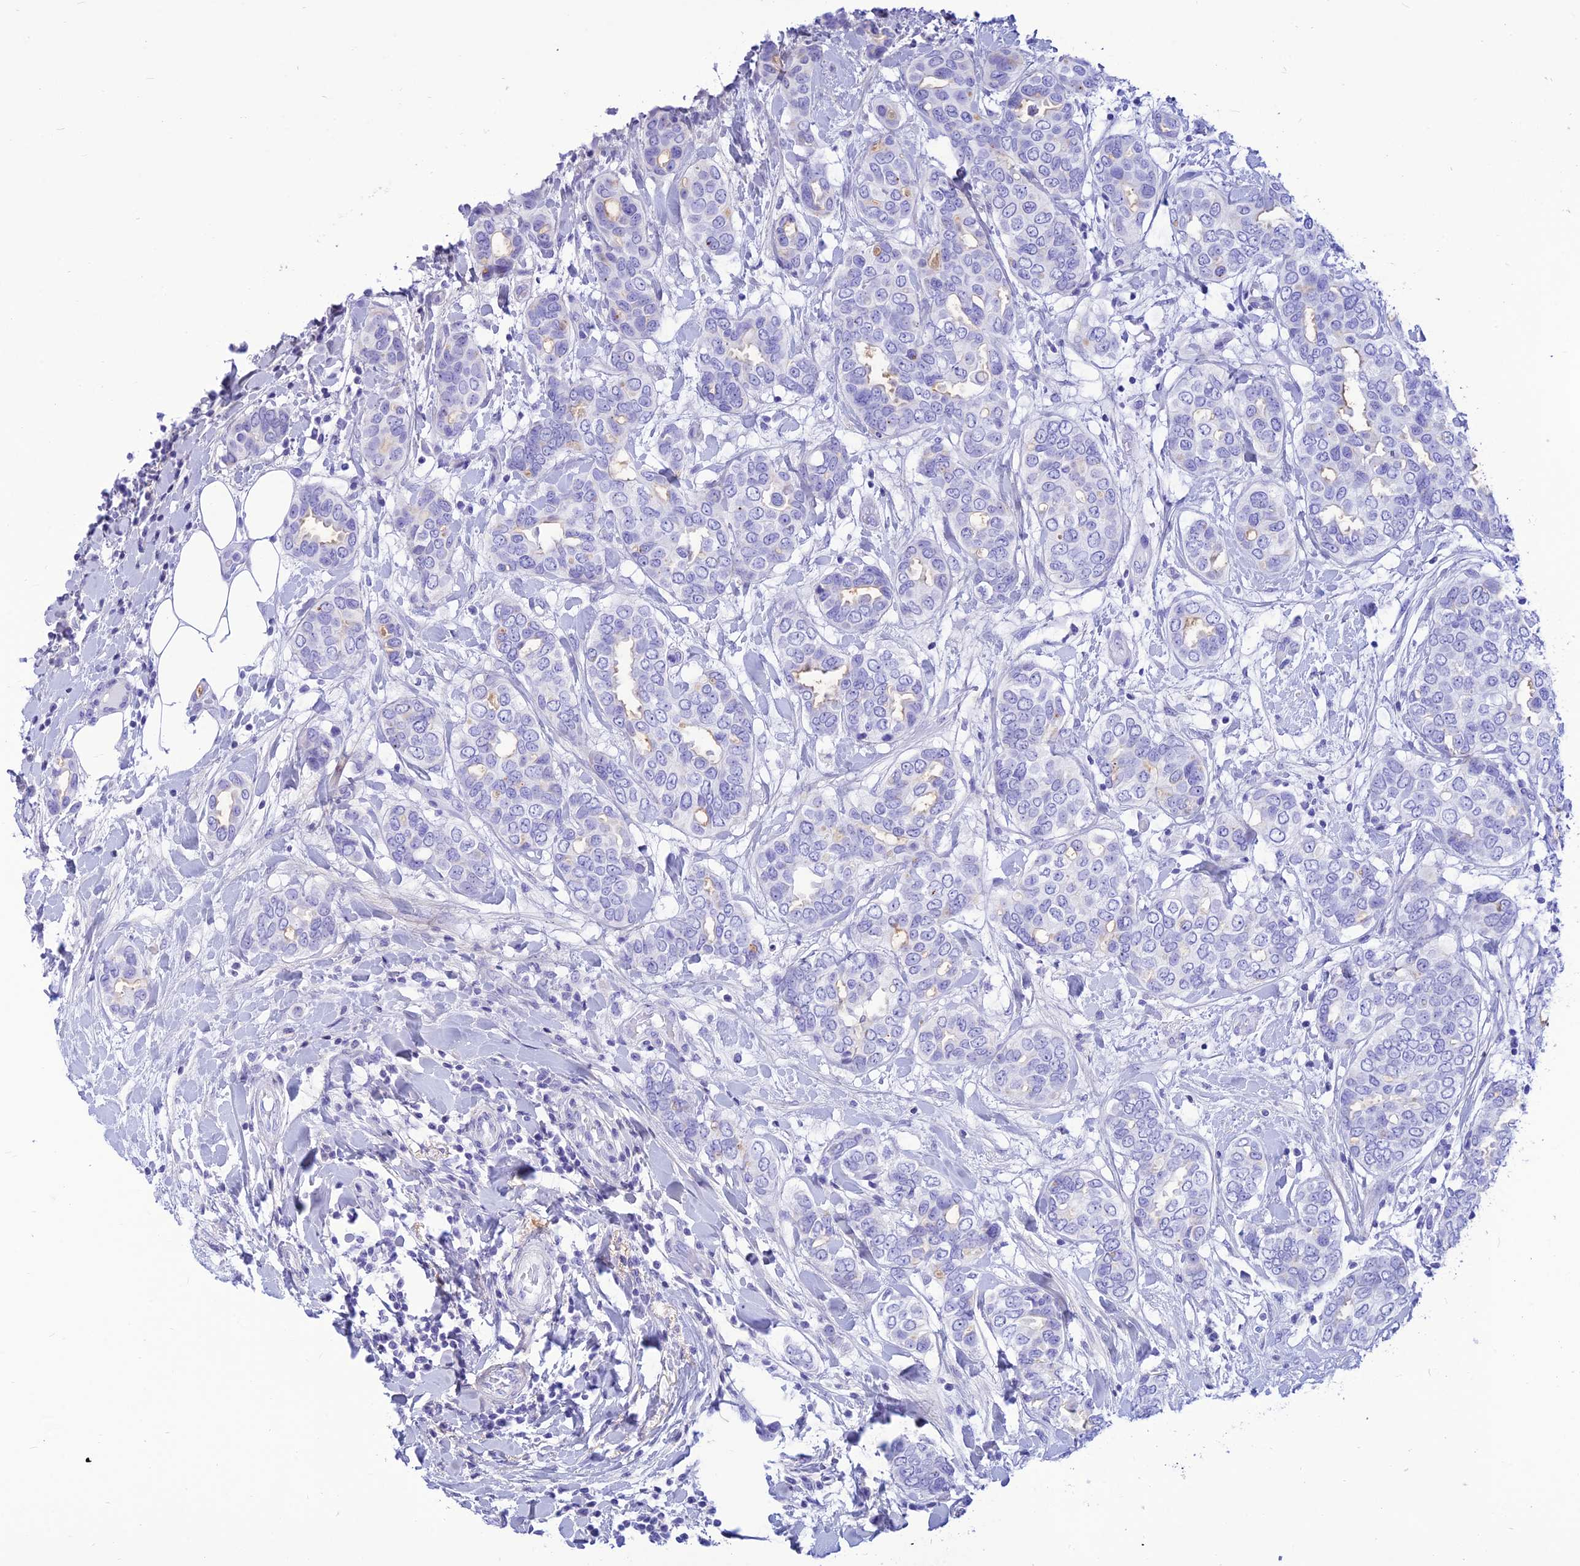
{"staining": {"intensity": "negative", "quantity": "none", "location": "none"}, "tissue": "breast cancer", "cell_type": "Tumor cells", "image_type": "cancer", "snomed": [{"axis": "morphology", "description": "Lobular carcinoma"}, {"axis": "topography", "description": "Breast"}], "caption": "Breast cancer (lobular carcinoma) stained for a protein using immunohistochemistry (IHC) shows no staining tumor cells.", "gene": "PRNP", "patient": {"sex": "female", "age": 51}}